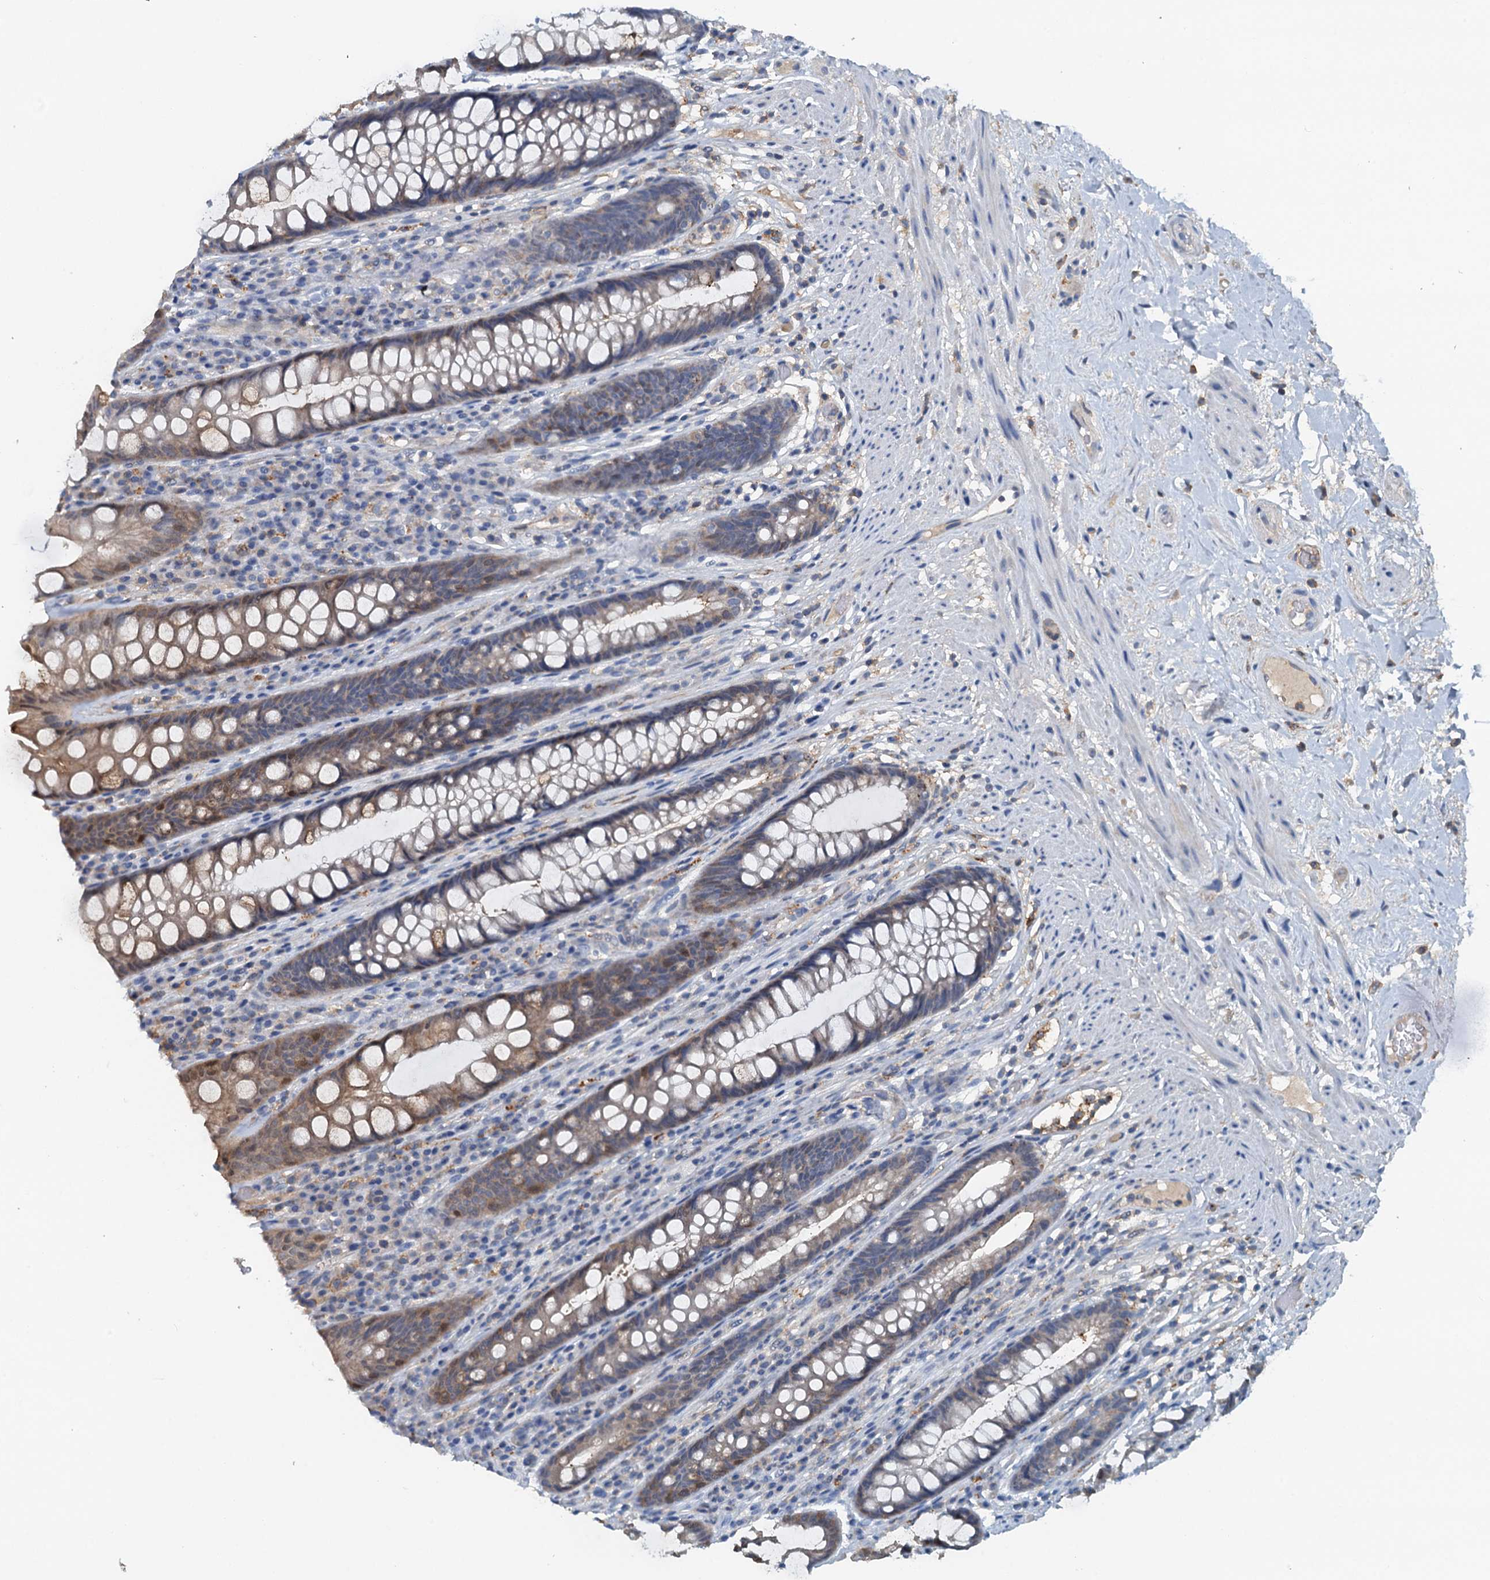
{"staining": {"intensity": "moderate", "quantity": "25%-75%", "location": "cytoplasmic/membranous"}, "tissue": "rectum", "cell_type": "Glandular cells", "image_type": "normal", "snomed": [{"axis": "morphology", "description": "Normal tissue, NOS"}, {"axis": "topography", "description": "Rectum"}], "caption": "Human rectum stained for a protein (brown) demonstrates moderate cytoplasmic/membranous positive expression in approximately 25%-75% of glandular cells.", "gene": "THAP10", "patient": {"sex": "male", "age": 74}}